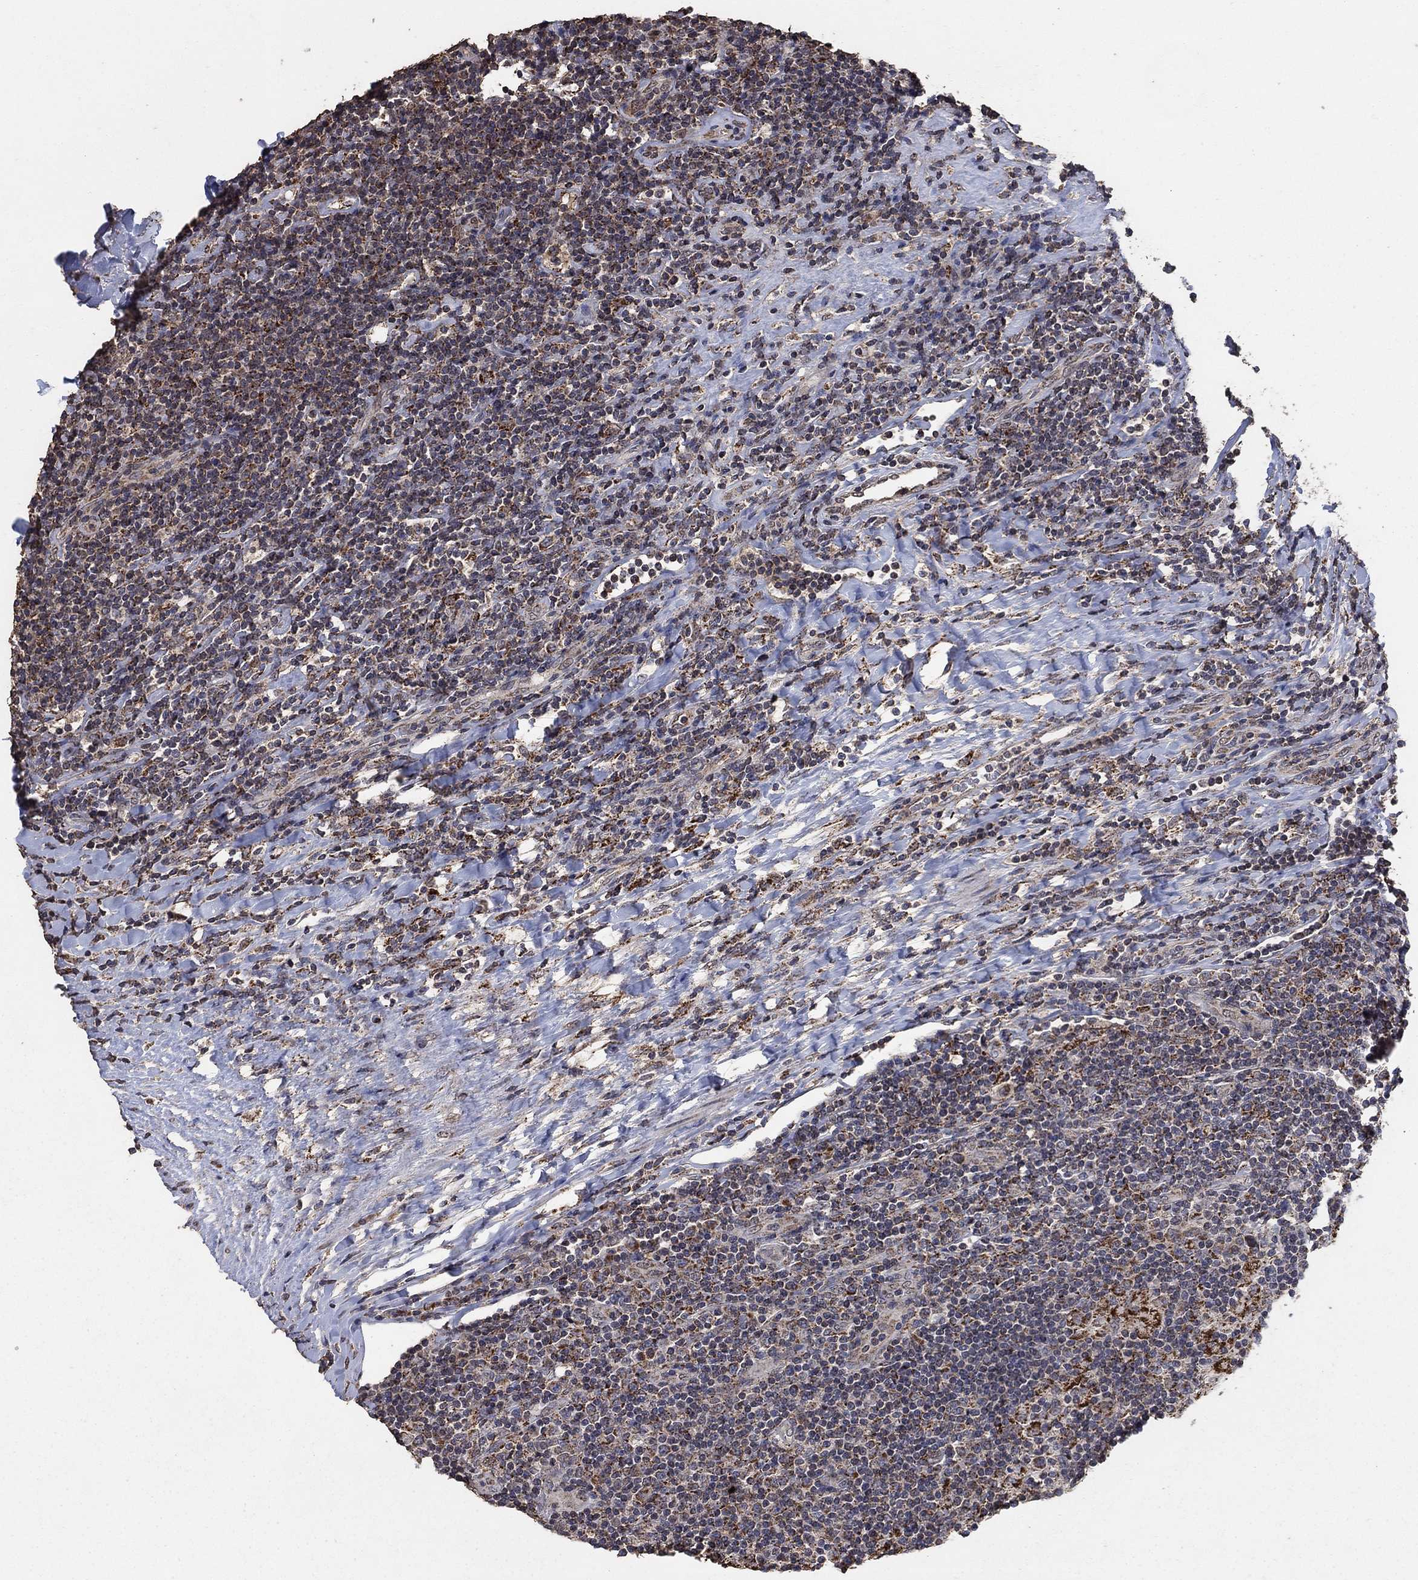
{"staining": {"intensity": "strong", "quantity": "<25%", "location": "cytoplasmic/membranous"}, "tissue": "lymphoma", "cell_type": "Tumor cells", "image_type": "cancer", "snomed": [{"axis": "morphology", "description": "Hodgkin's disease, NOS"}, {"axis": "topography", "description": "Lymph node"}], "caption": "Immunohistochemistry (IHC) (DAB) staining of lymphoma displays strong cytoplasmic/membranous protein expression in about <25% of tumor cells.", "gene": "MRPS24", "patient": {"sex": "male", "age": 40}}